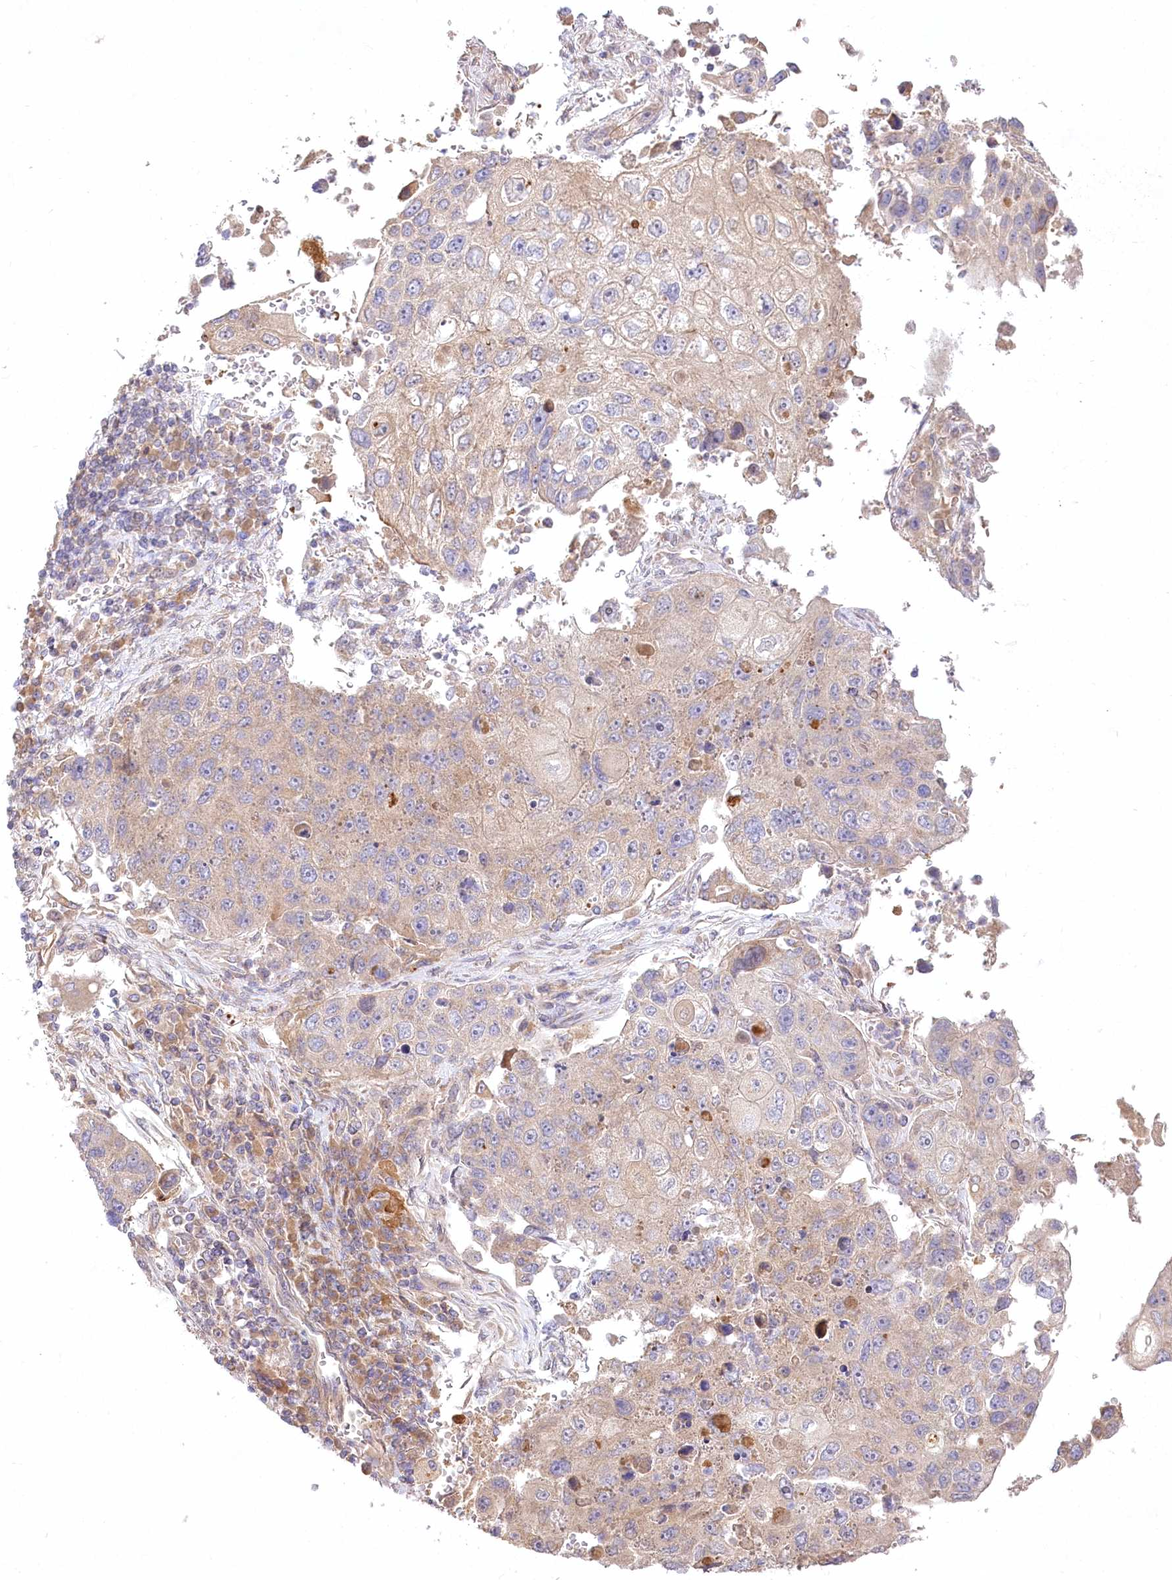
{"staining": {"intensity": "weak", "quantity": "<25%", "location": "cytoplasmic/membranous"}, "tissue": "lung cancer", "cell_type": "Tumor cells", "image_type": "cancer", "snomed": [{"axis": "morphology", "description": "Squamous cell carcinoma, NOS"}, {"axis": "topography", "description": "Lung"}], "caption": "An image of lung squamous cell carcinoma stained for a protein displays no brown staining in tumor cells.", "gene": "PYROXD1", "patient": {"sex": "male", "age": 61}}